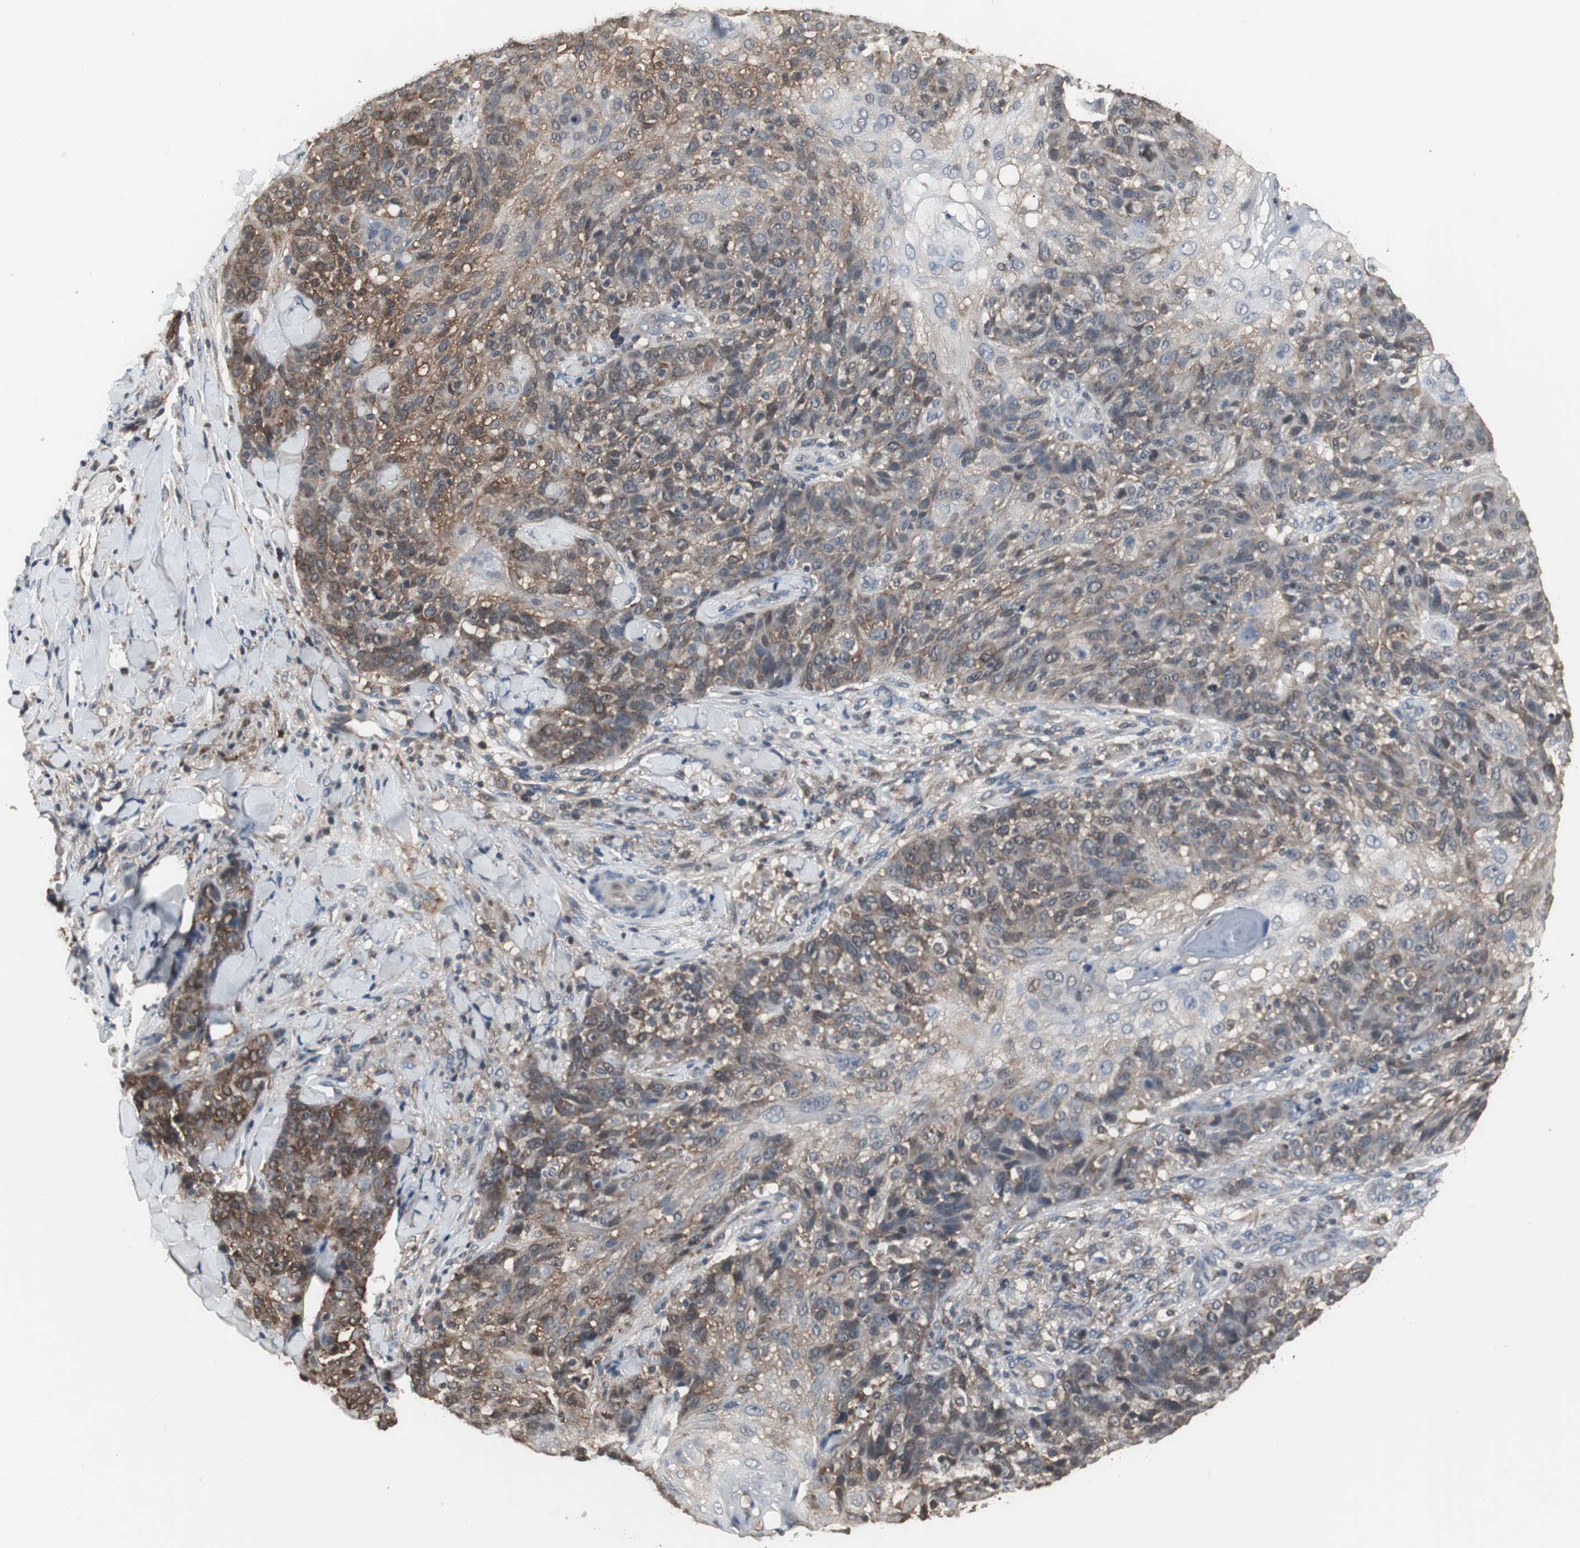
{"staining": {"intensity": "moderate", "quantity": ">75%", "location": "cytoplasmic/membranous"}, "tissue": "skin cancer", "cell_type": "Tumor cells", "image_type": "cancer", "snomed": [{"axis": "morphology", "description": "Normal tissue, NOS"}, {"axis": "morphology", "description": "Squamous cell carcinoma, NOS"}, {"axis": "topography", "description": "Skin"}], "caption": "Immunohistochemistry (IHC) of squamous cell carcinoma (skin) shows medium levels of moderate cytoplasmic/membranous positivity in approximately >75% of tumor cells.", "gene": "ZSCAN22", "patient": {"sex": "female", "age": 83}}